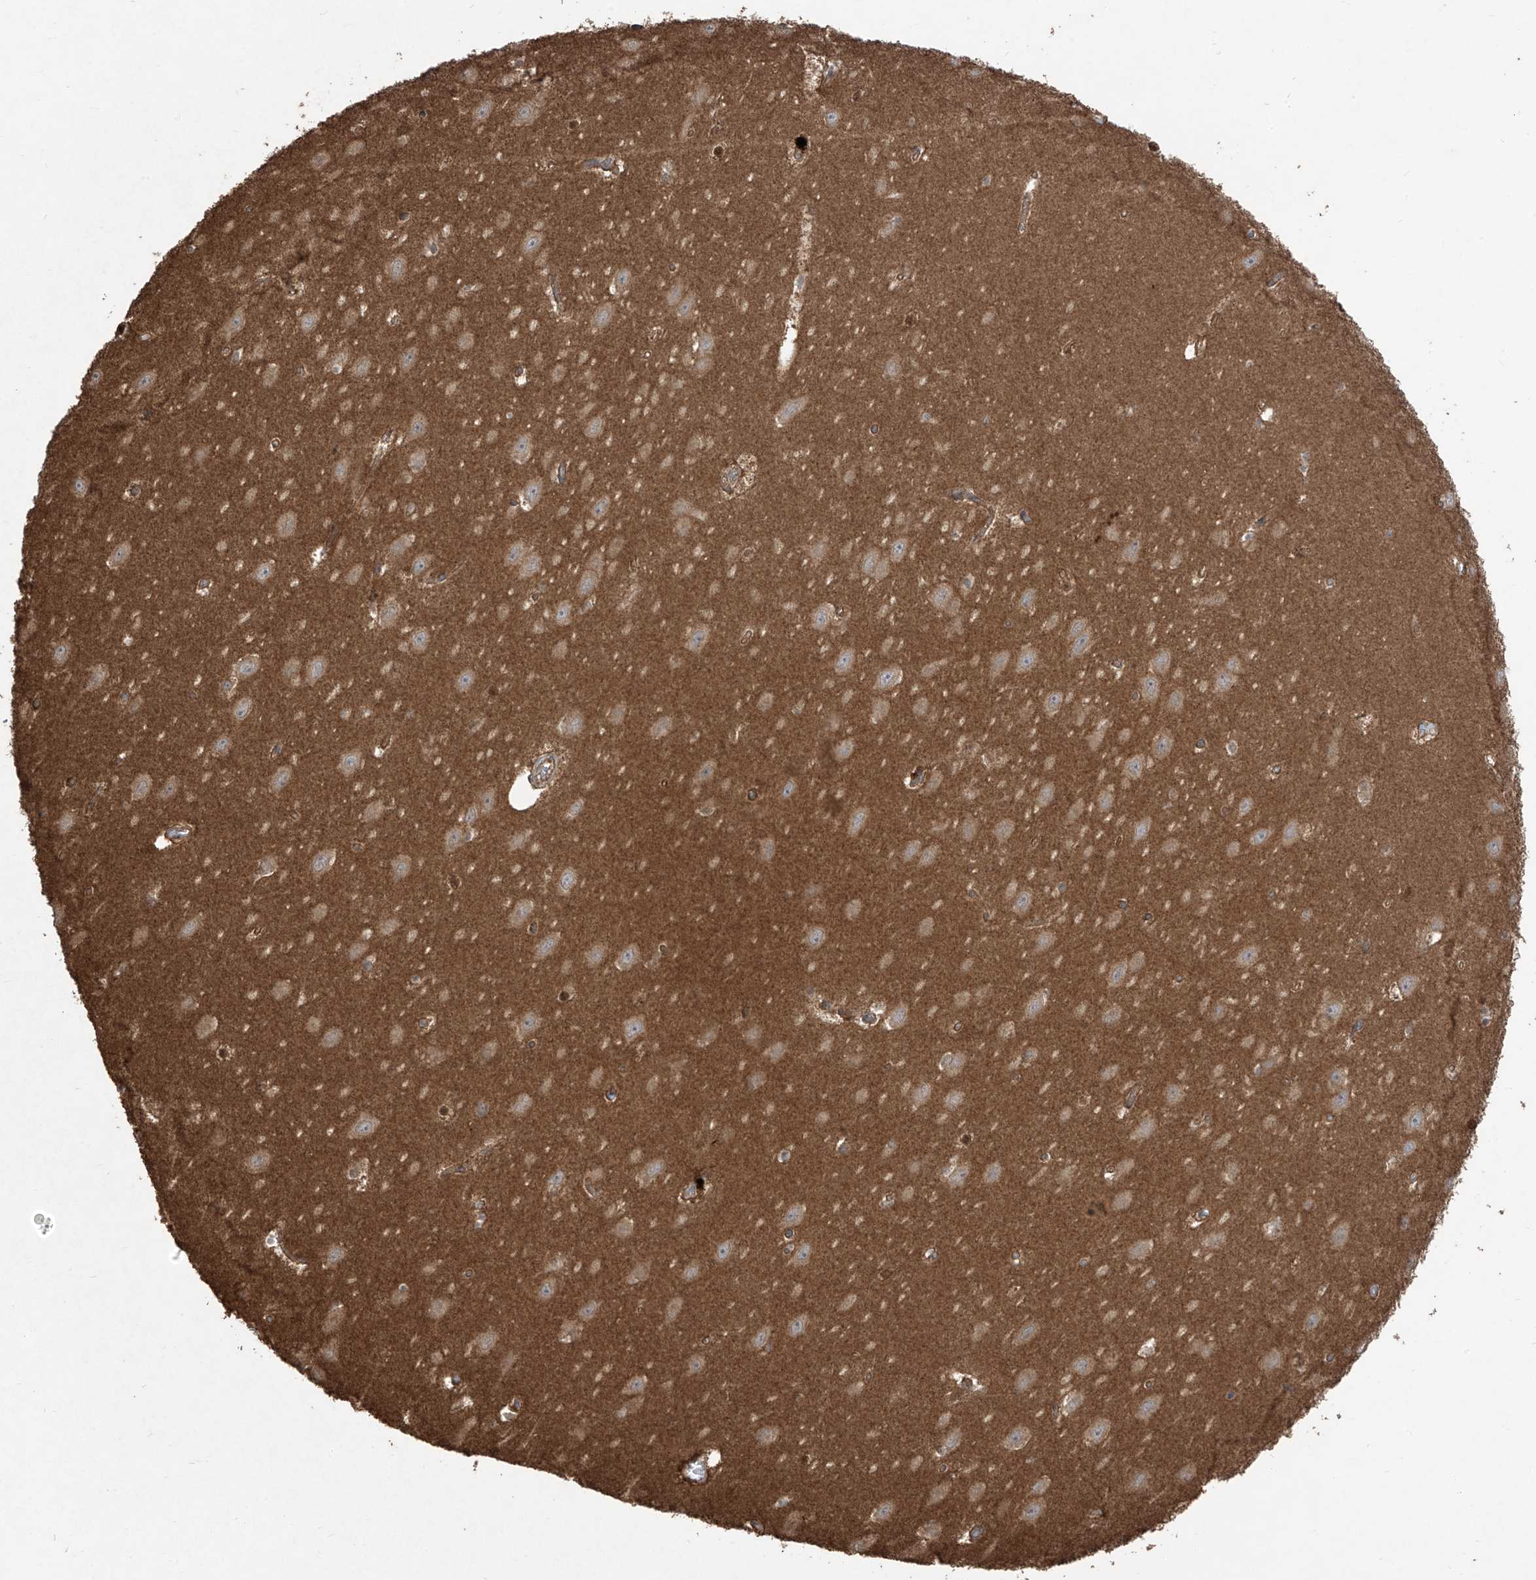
{"staining": {"intensity": "negative", "quantity": "none", "location": "none"}, "tissue": "hippocampus", "cell_type": "Glial cells", "image_type": "normal", "snomed": [{"axis": "morphology", "description": "Normal tissue, NOS"}, {"axis": "topography", "description": "Hippocampus"}], "caption": "DAB (3,3'-diaminobenzidine) immunohistochemical staining of unremarkable human hippocampus exhibits no significant positivity in glial cells.", "gene": "AGBL5", "patient": {"sex": "female", "age": 64}}